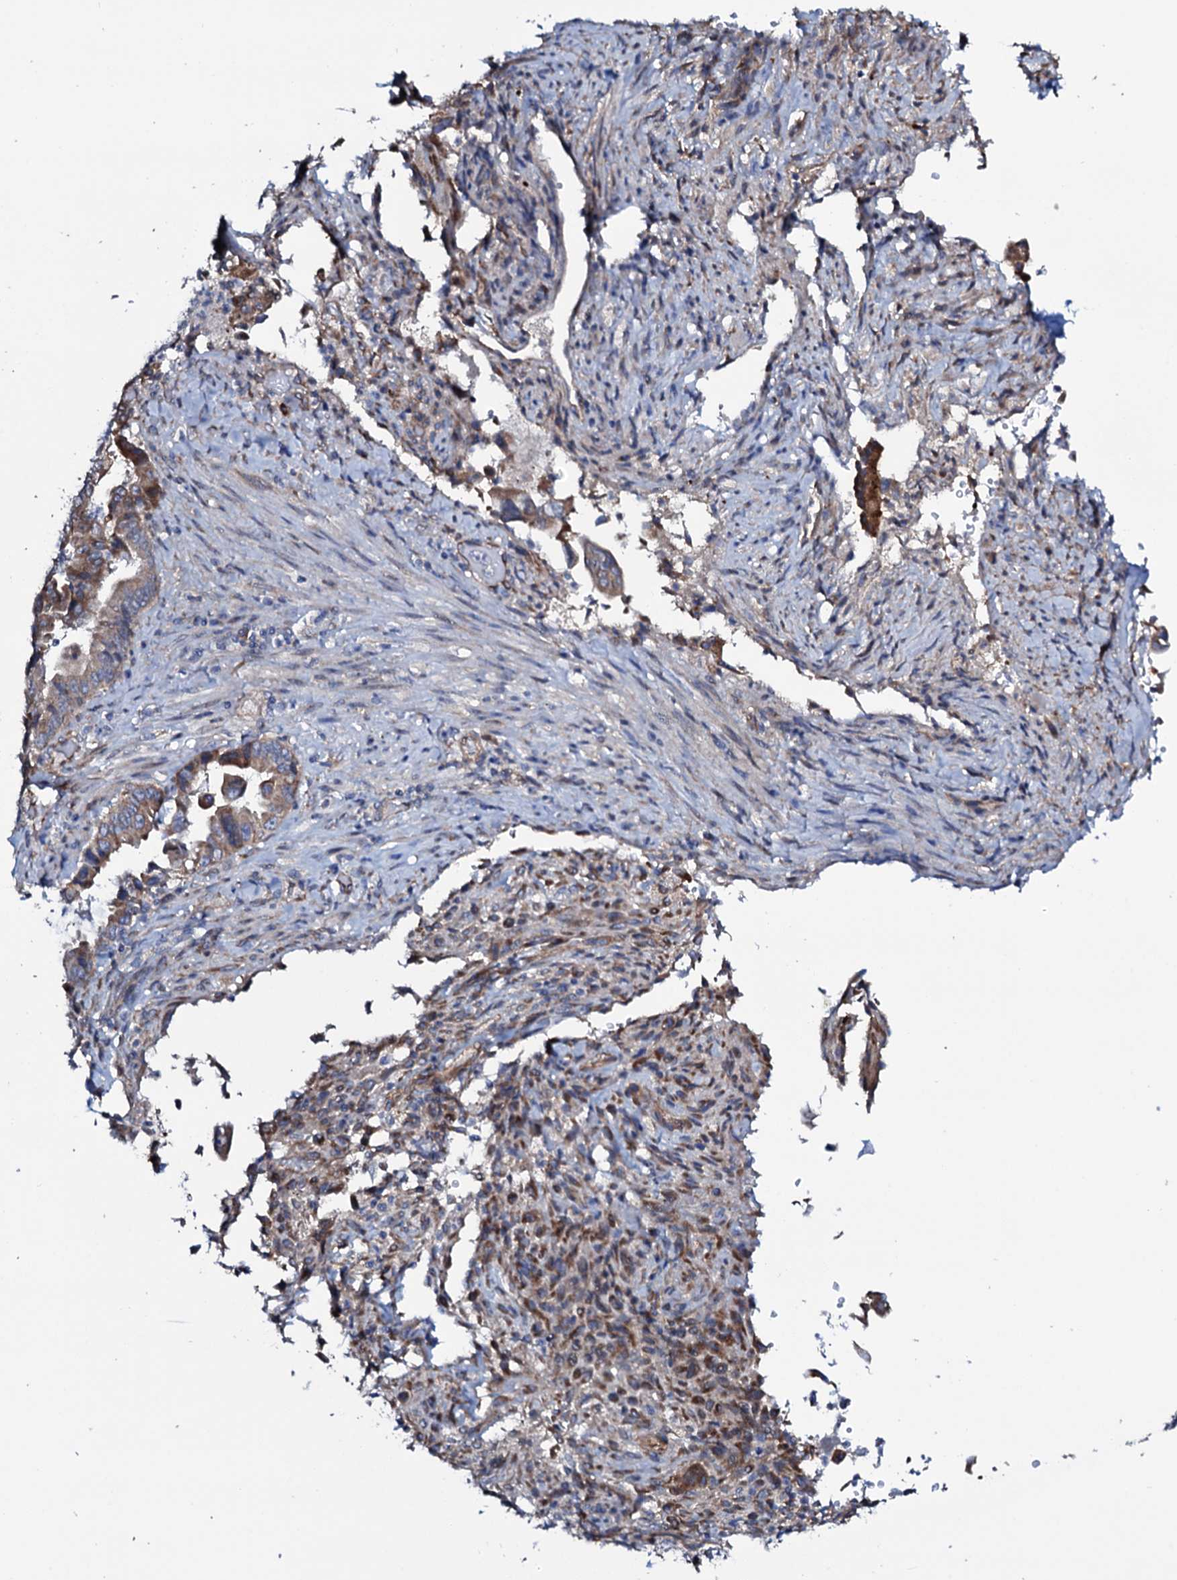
{"staining": {"intensity": "weak", "quantity": ">75%", "location": "cytoplasmic/membranous"}, "tissue": "pancreatic cancer", "cell_type": "Tumor cells", "image_type": "cancer", "snomed": [{"axis": "morphology", "description": "Adenocarcinoma, NOS"}, {"axis": "topography", "description": "Pancreas"}], "caption": "Tumor cells show weak cytoplasmic/membranous staining in about >75% of cells in pancreatic cancer.", "gene": "STARD13", "patient": {"sex": "male", "age": 70}}